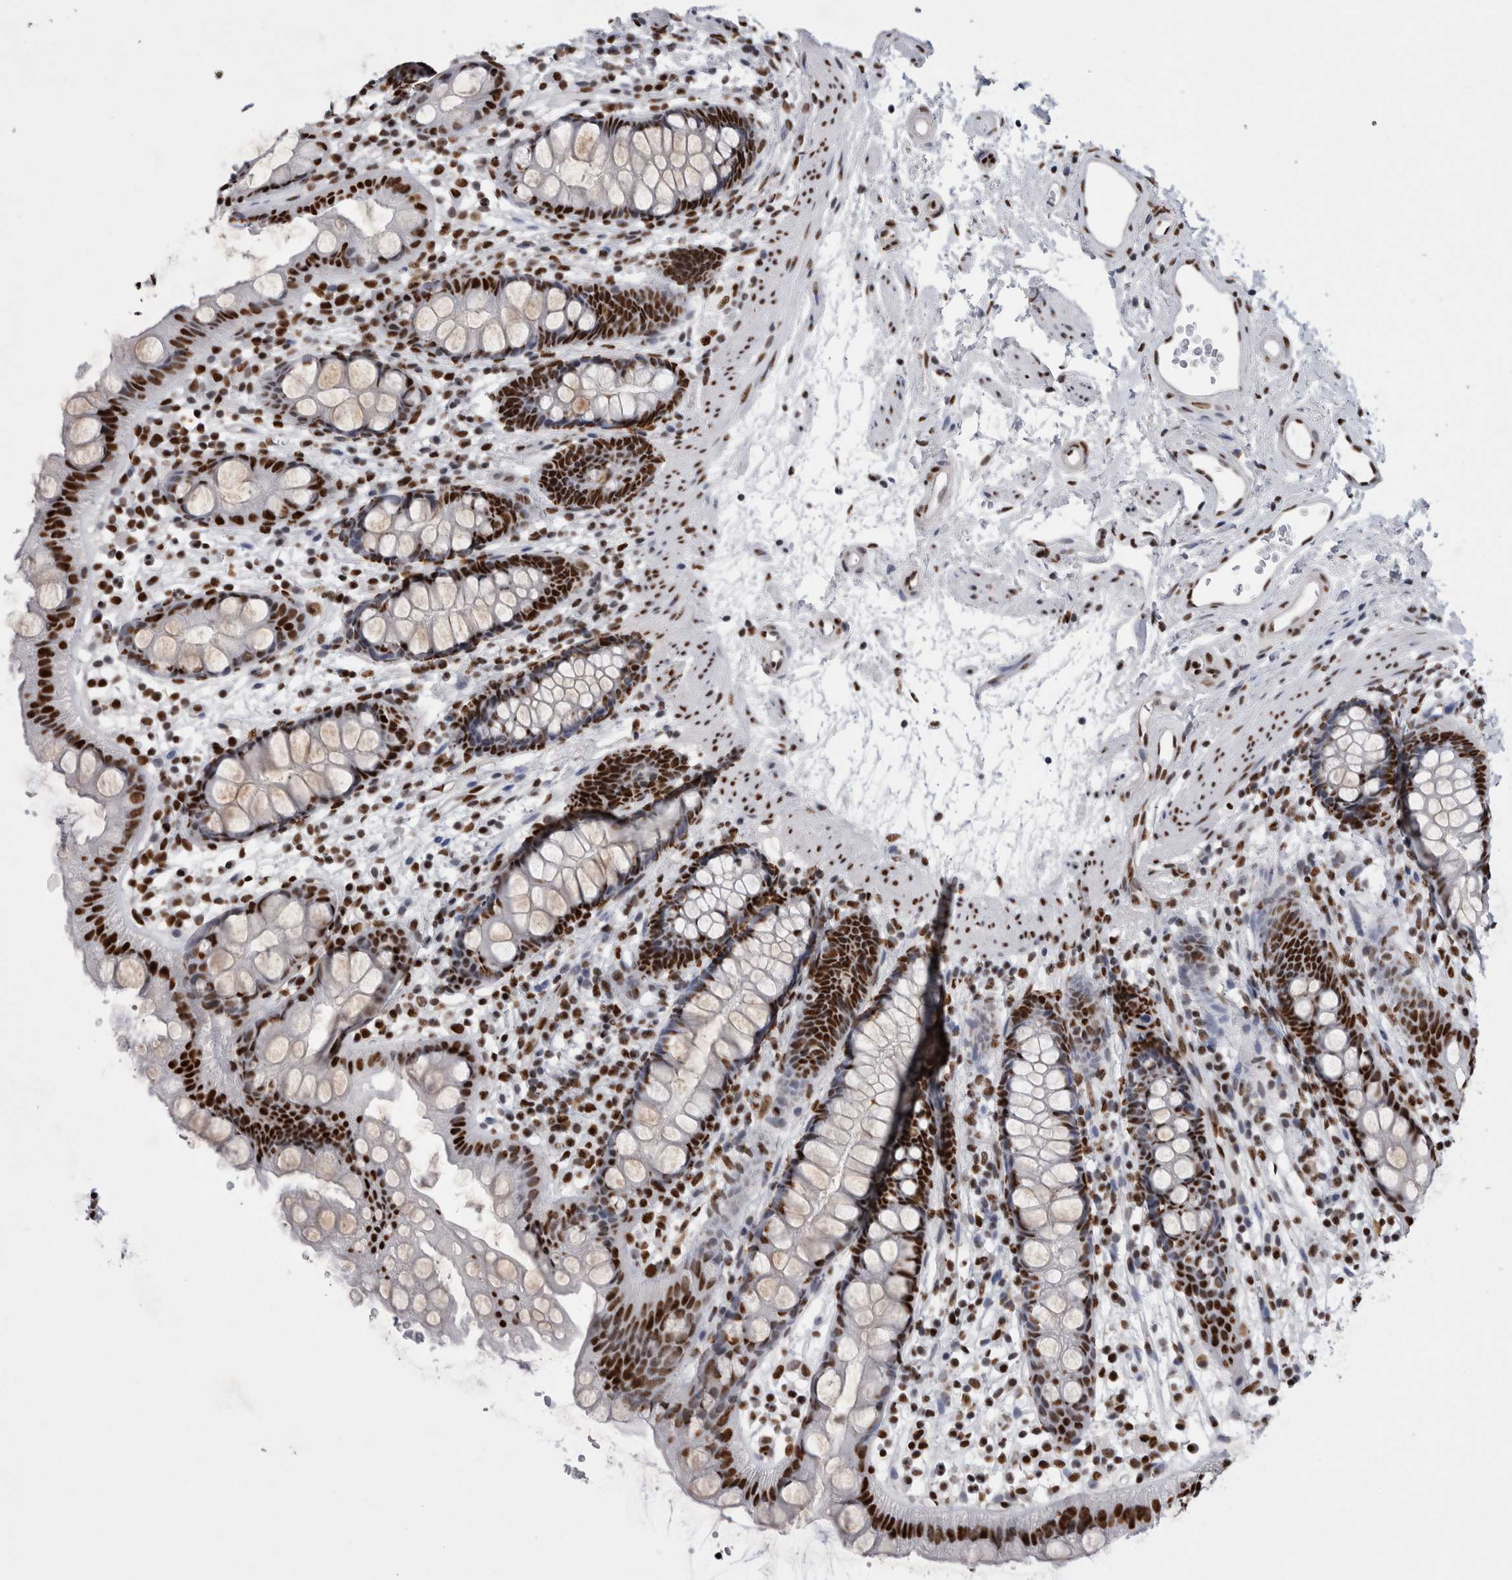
{"staining": {"intensity": "strong", "quantity": "25%-75%", "location": "nuclear"}, "tissue": "rectum", "cell_type": "Glandular cells", "image_type": "normal", "snomed": [{"axis": "morphology", "description": "Normal tissue, NOS"}, {"axis": "topography", "description": "Rectum"}], "caption": "Glandular cells show high levels of strong nuclear expression in about 25%-75% of cells in normal rectum. The protein is shown in brown color, while the nuclei are stained blue.", "gene": "ALPK3", "patient": {"sex": "female", "age": 65}}